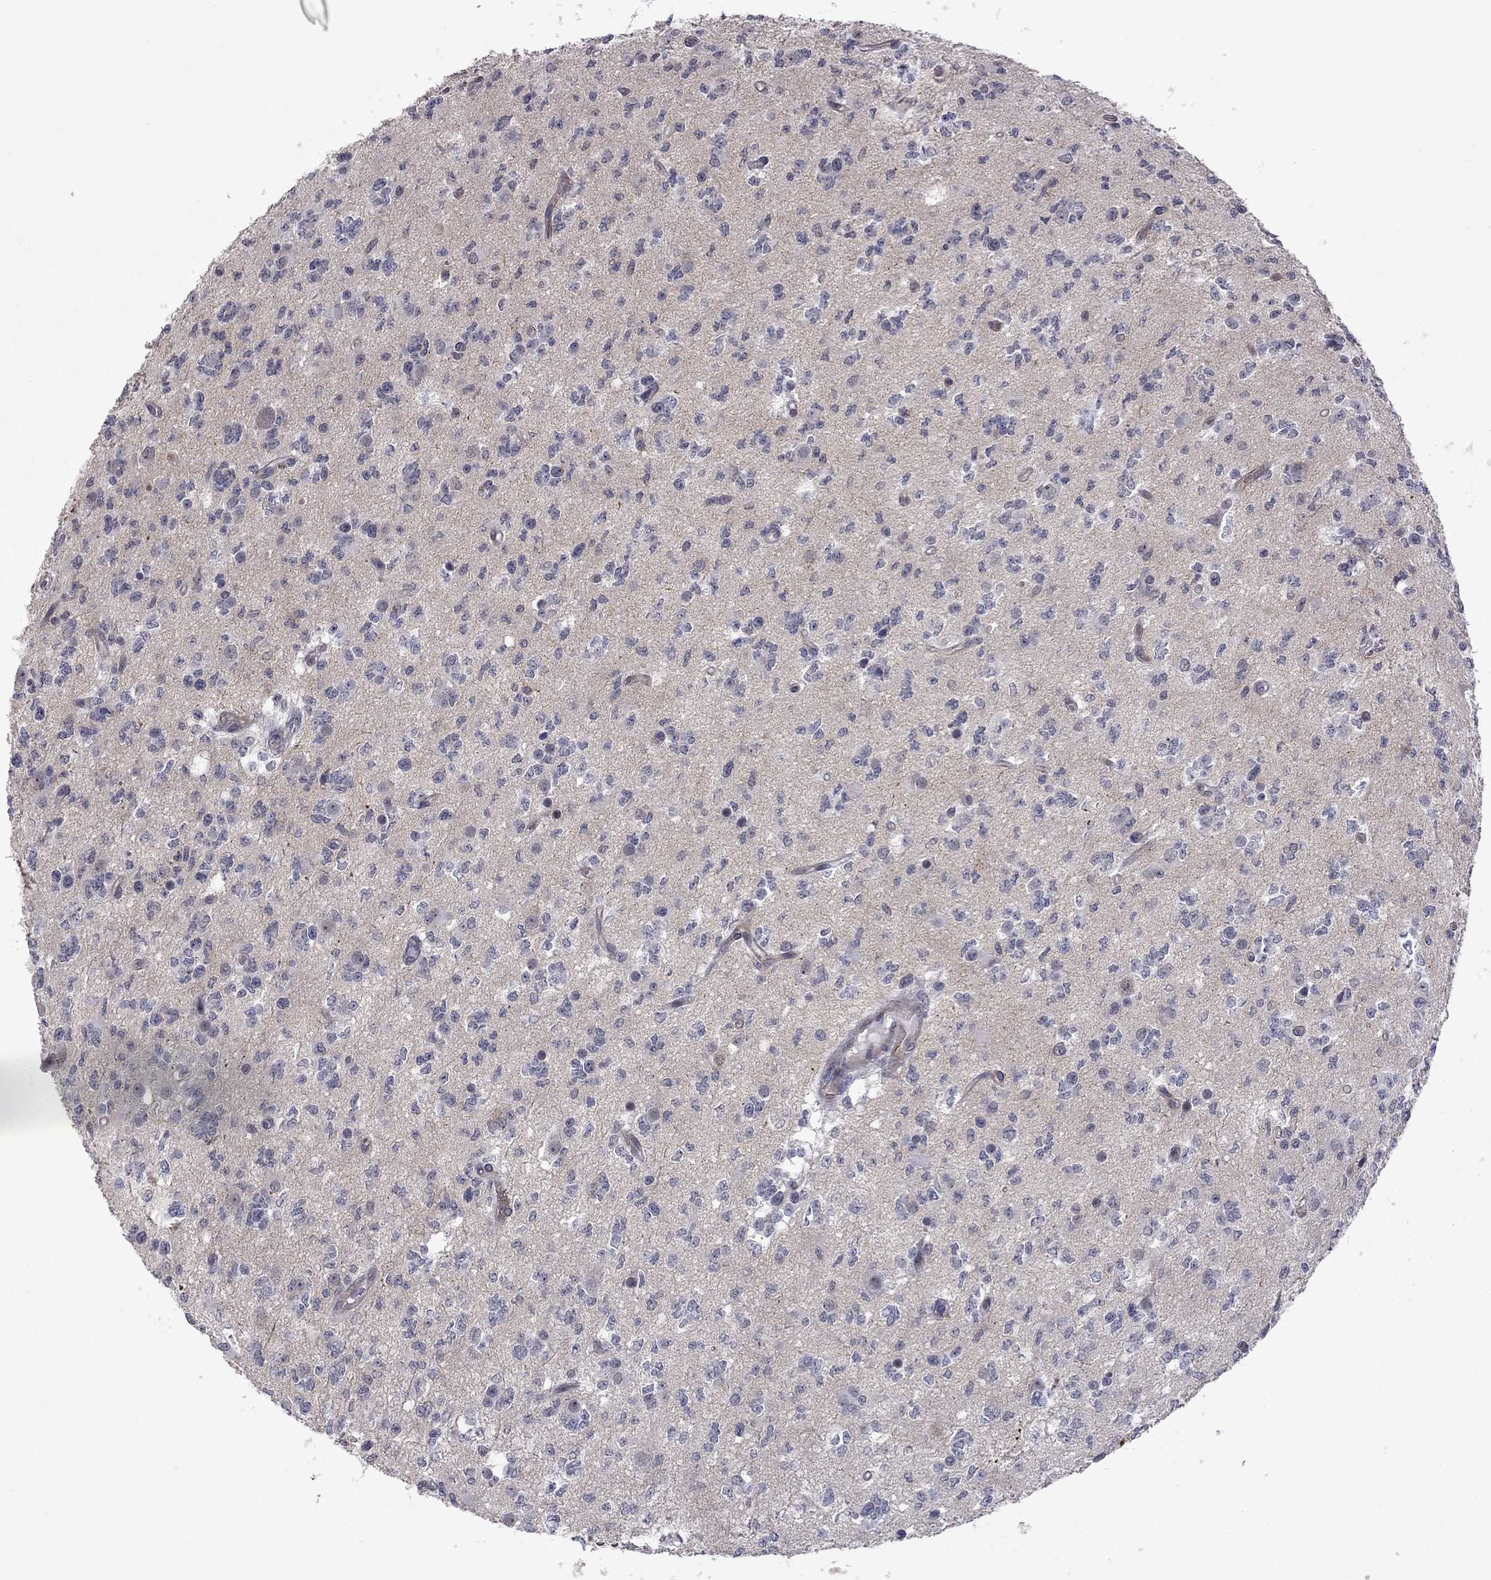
{"staining": {"intensity": "negative", "quantity": "none", "location": "none"}, "tissue": "glioma", "cell_type": "Tumor cells", "image_type": "cancer", "snomed": [{"axis": "morphology", "description": "Glioma, malignant, Low grade"}, {"axis": "topography", "description": "Brain"}], "caption": "Immunohistochemical staining of malignant glioma (low-grade) displays no significant expression in tumor cells.", "gene": "GSG1L", "patient": {"sex": "female", "age": 45}}